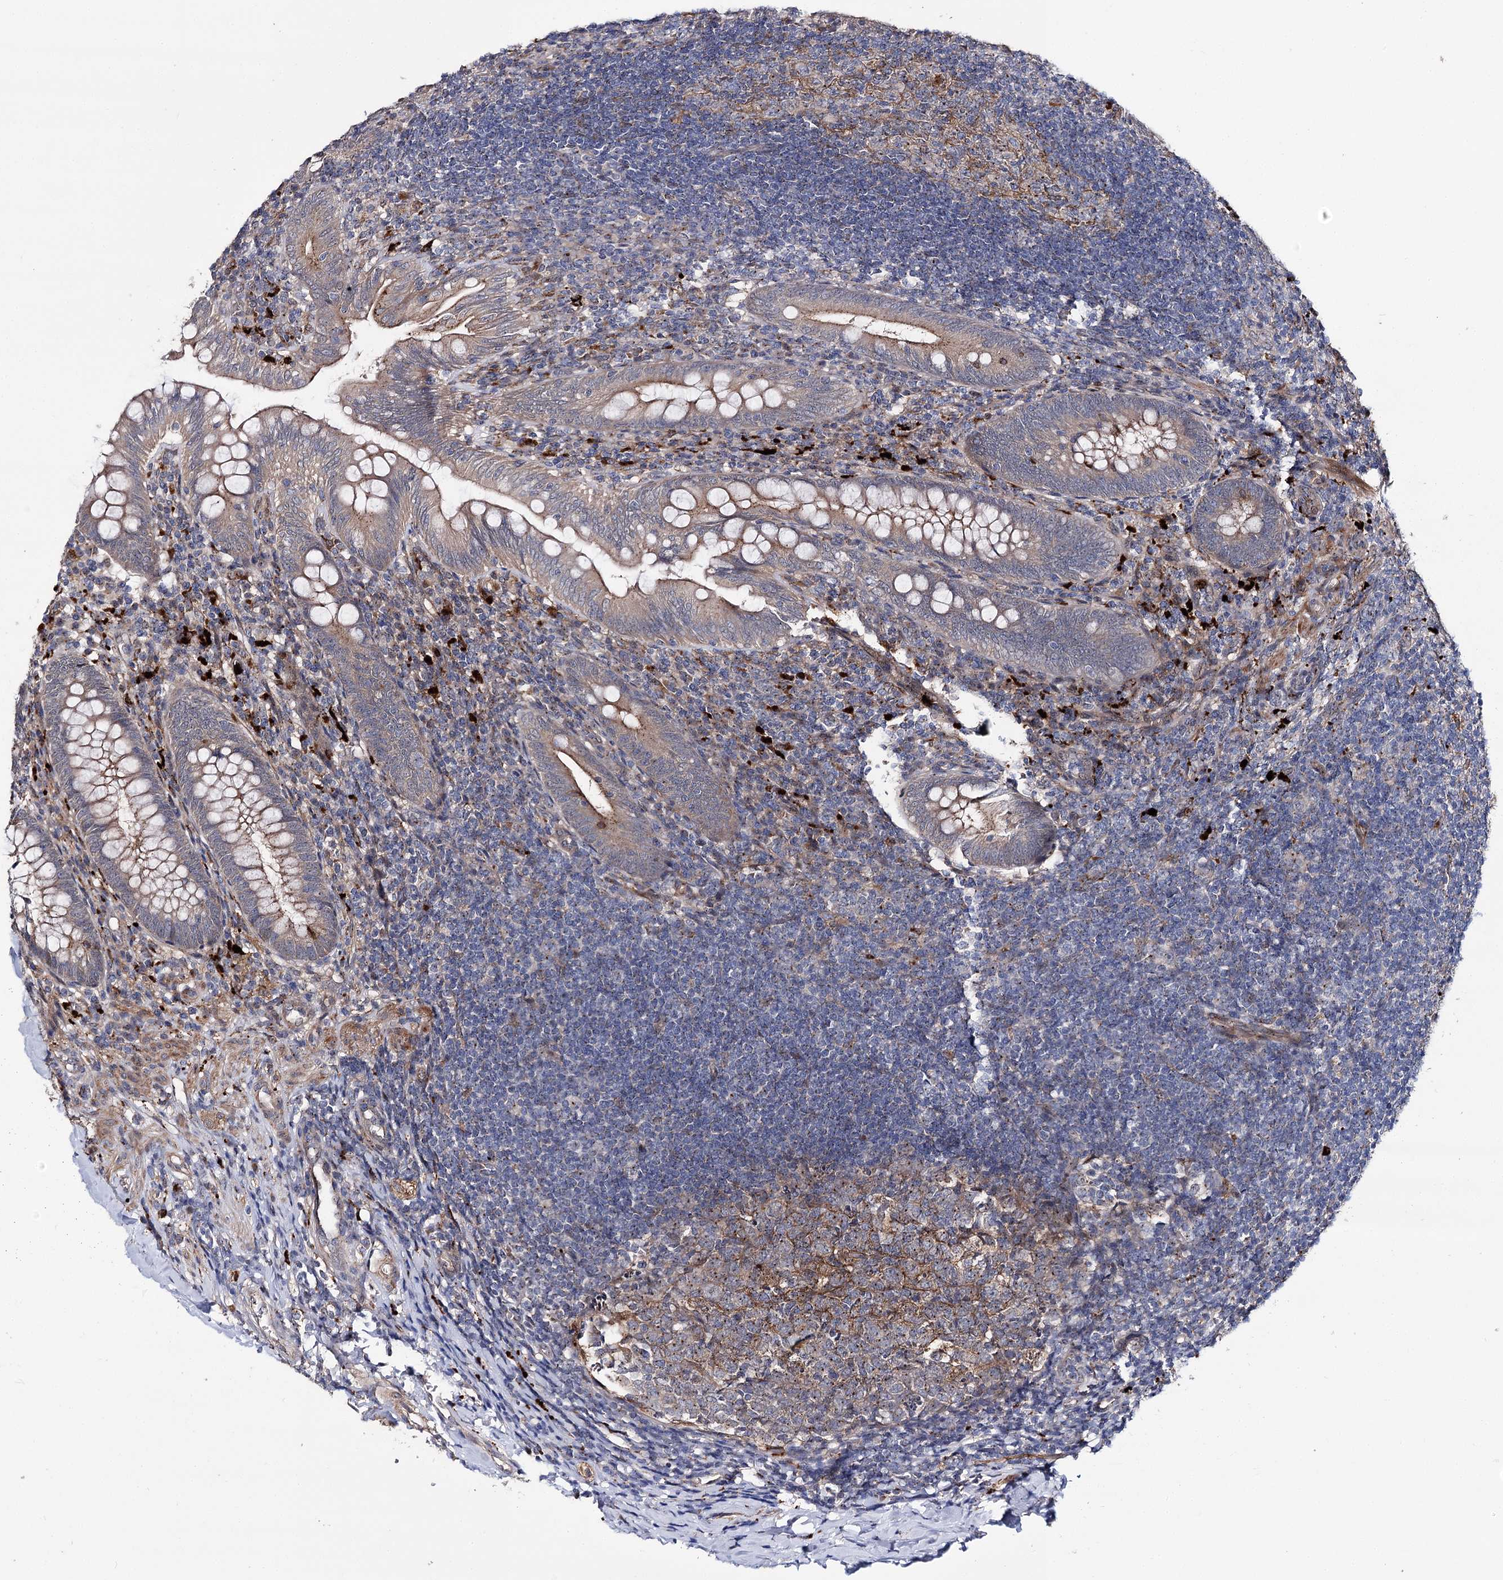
{"staining": {"intensity": "weak", "quantity": ">75%", "location": "cytoplasmic/membranous"}, "tissue": "appendix", "cell_type": "Glandular cells", "image_type": "normal", "snomed": [{"axis": "morphology", "description": "Normal tissue, NOS"}, {"axis": "topography", "description": "Appendix"}], "caption": "Benign appendix was stained to show a protein in brown. There is low levels of weak cytoplasmic/membranous positivity in about >75% of glandular cells. (IHC, brightfield microscopy, high magnification).", "gene": "MINDY3", "patient": {"sex": "male", "age": 14}}